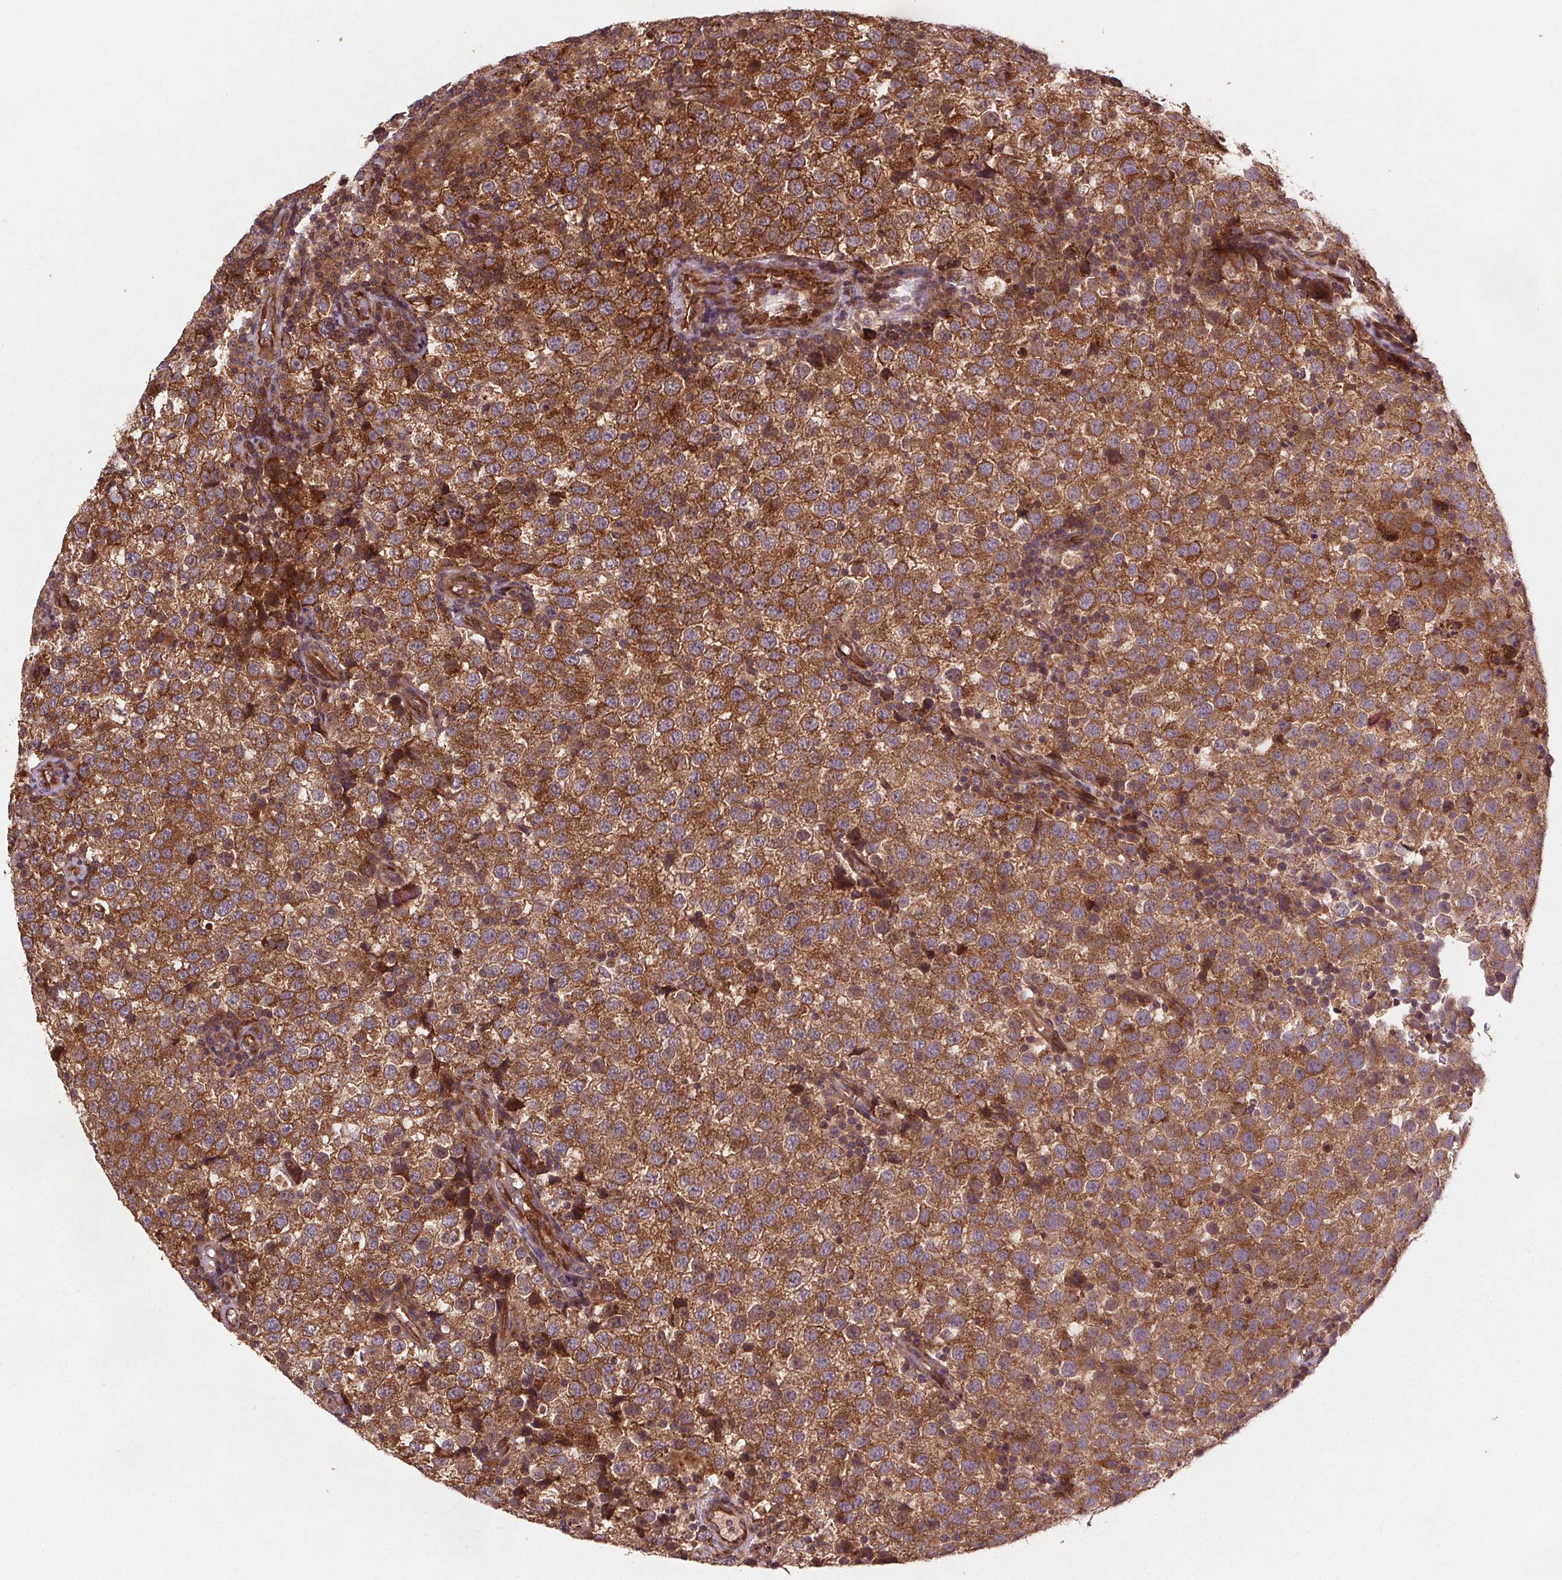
{"staining": {"intensity": "moderate", "quantity": ">75%", "location": "cytoplasmic/membranous"}, "tissue": "testis cancer", "cell_type": "Tumor cells", "image_type": "cancer", "snomed": [{"axis": "morphology", "description": "Seminoma, NOS"}, {"axis": "topography", "description": "Testis"}], "caption": "About >75% of tumor cells in human testis cancer (seminoma) demonstrate moderate cytoplasmic/membranous protein positivity as visualized by brown immunohistochemical staining.", "gene": "SEC14L2", "patient": {"sex": "male", "age": 34}}